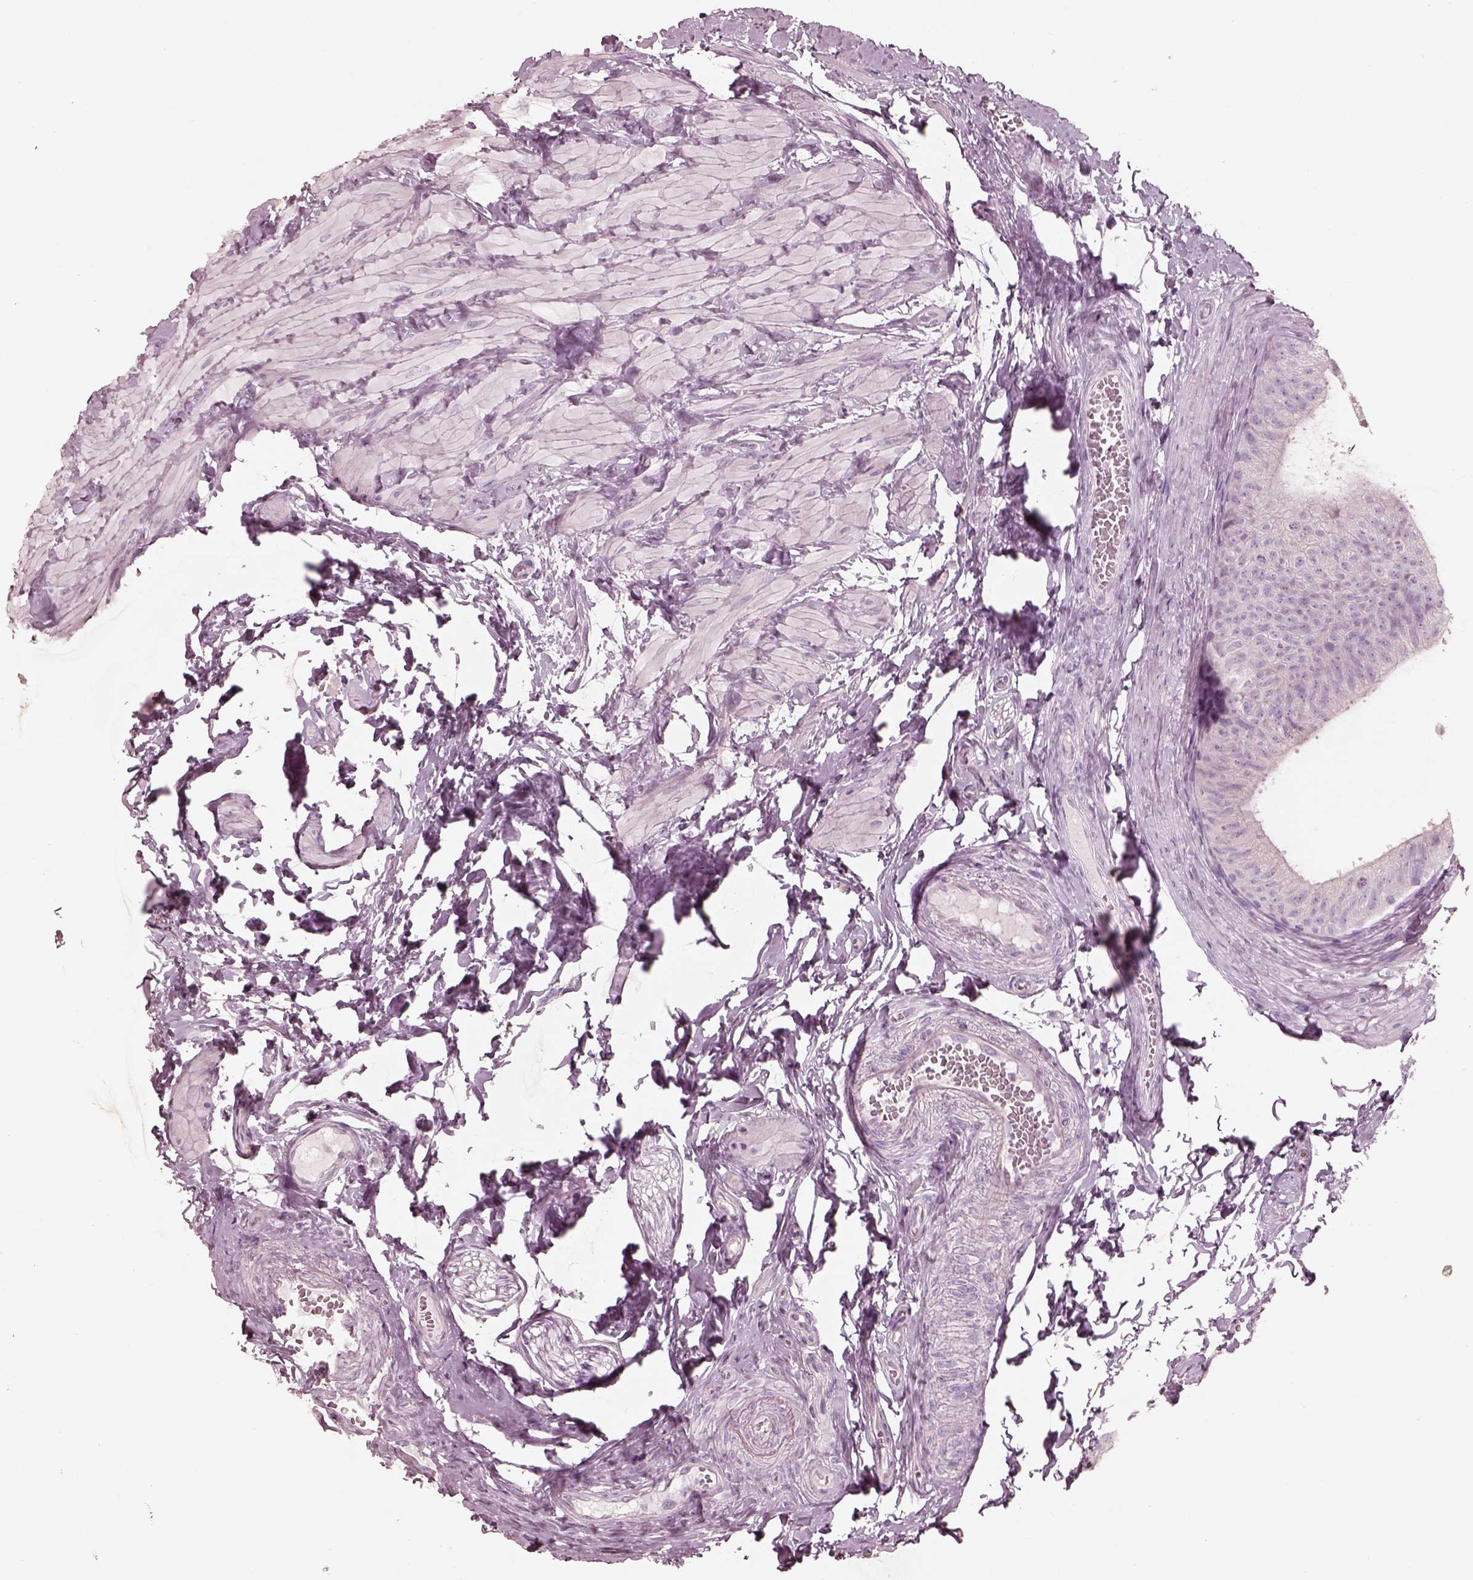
{"staining": {"intensity": "negative", "quantity": "none", "location": "none"}, "tissue": "epididymis", "cell_type": "Glandular cells", "image_type": "normal", "snomed": [{"axis": "morphology", "description": "Normal tissue, NOS"}, {"axis": "topography", "description": "Epididymis, spermatic cord, NOS"}, {"axis": "topography", "description": "Epididymis"}, {"axis": "topography", "description": "Peripheral nerve tissue"}], "caption": "DAB (3,3'-diaminobenzidine) immunohistochemical staining of normal epididymis exhibits no significant expression in glandular cells.", "gene": "ZP4", "patient": {"sex": "male", "age": 29}}